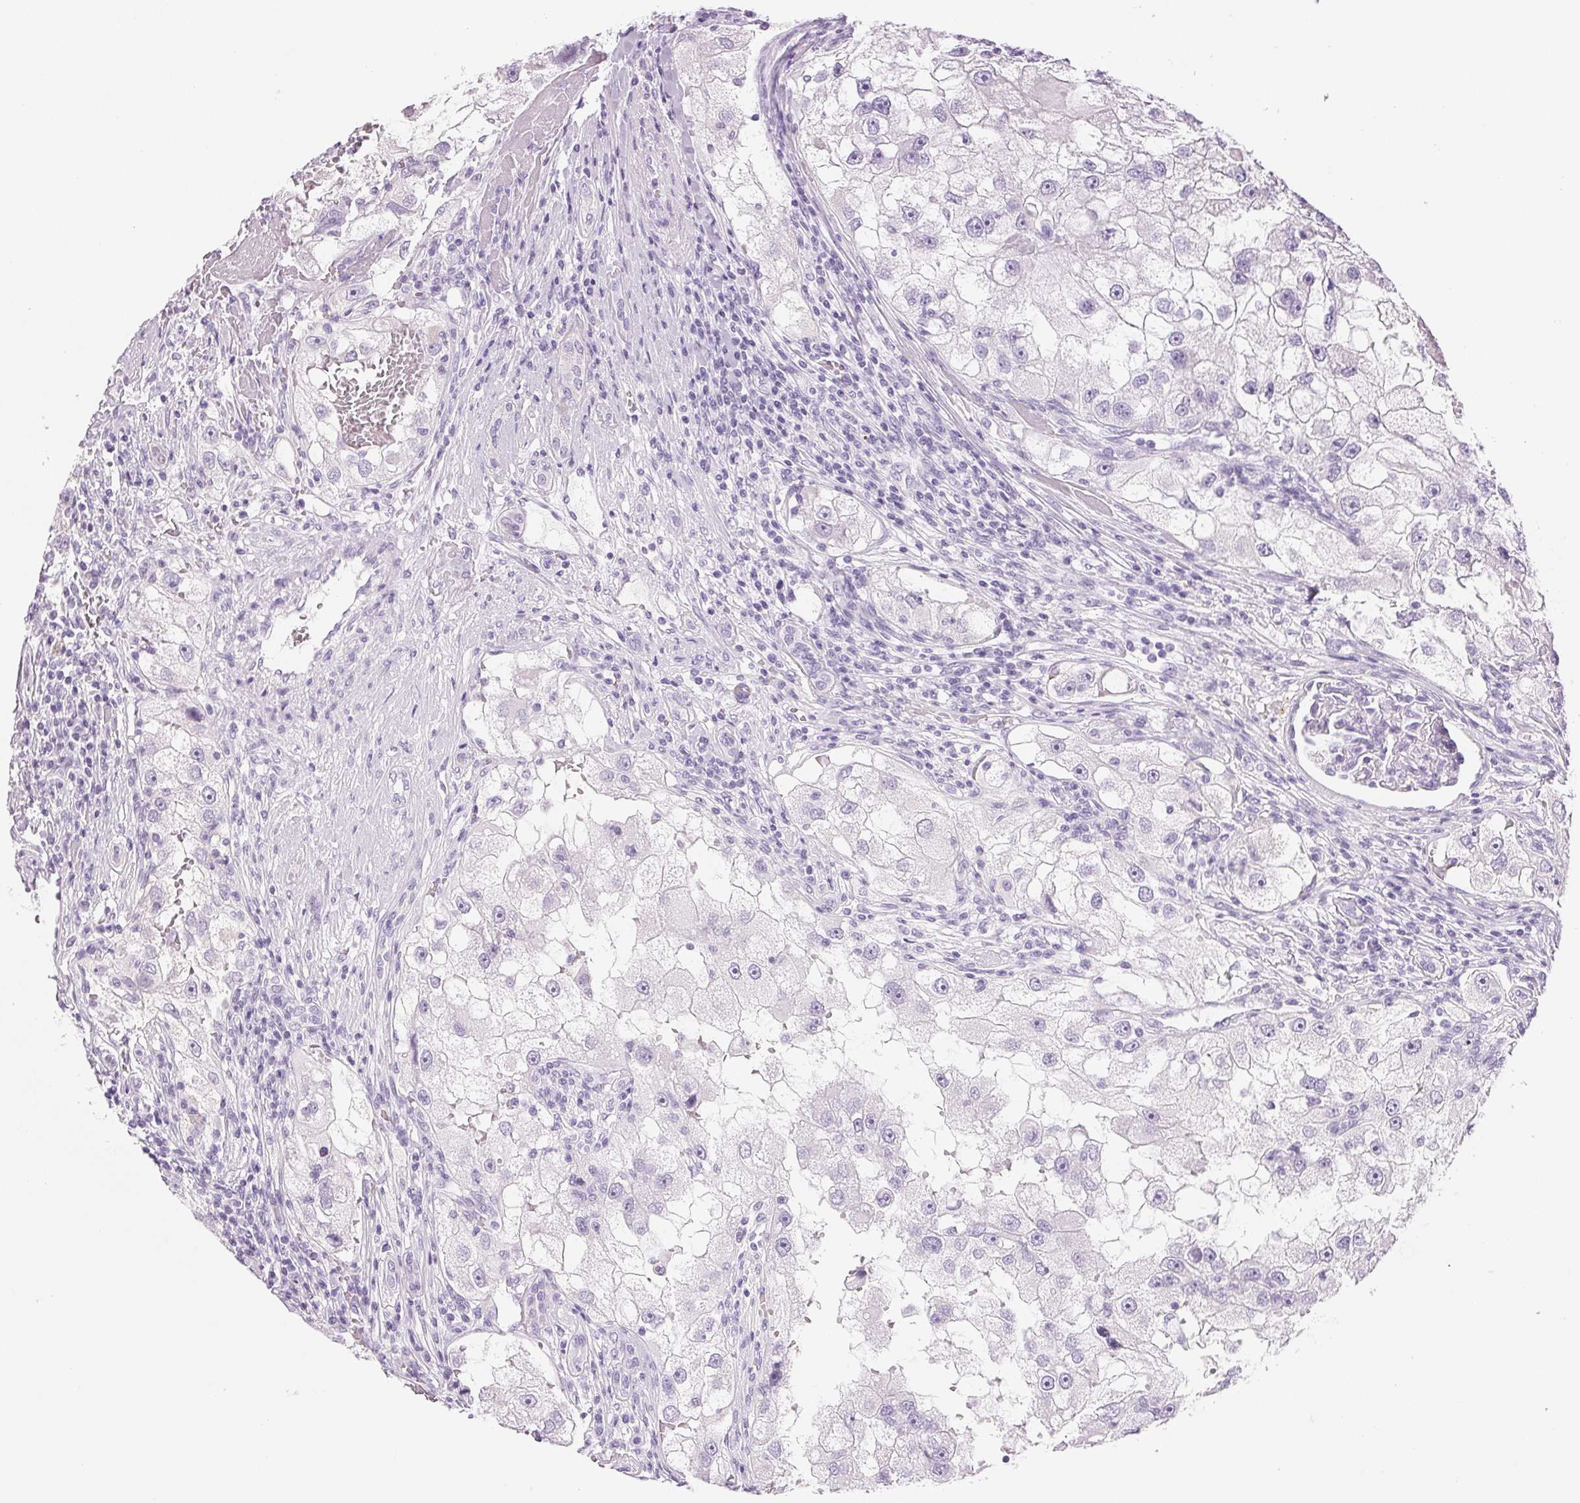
{"staining": {"intensity": "negative", "quantity": "none", "location": "none"}, "tissue": "renal cancer", "cell_type": "Tumor cells", "image_type": "cancer", "snomed": [{"axis": "morphology", "description": "Adenocarcinoma, NOS"}, {"axis": "topography", "description": "Kidney"}], "caption": "A photomicrograph of renal adenocarcinoma stained for a protein shows no brown staining in tumor cells.", "gene": "IGFBP1", "patient": {"sex": "male", "age": 63}}